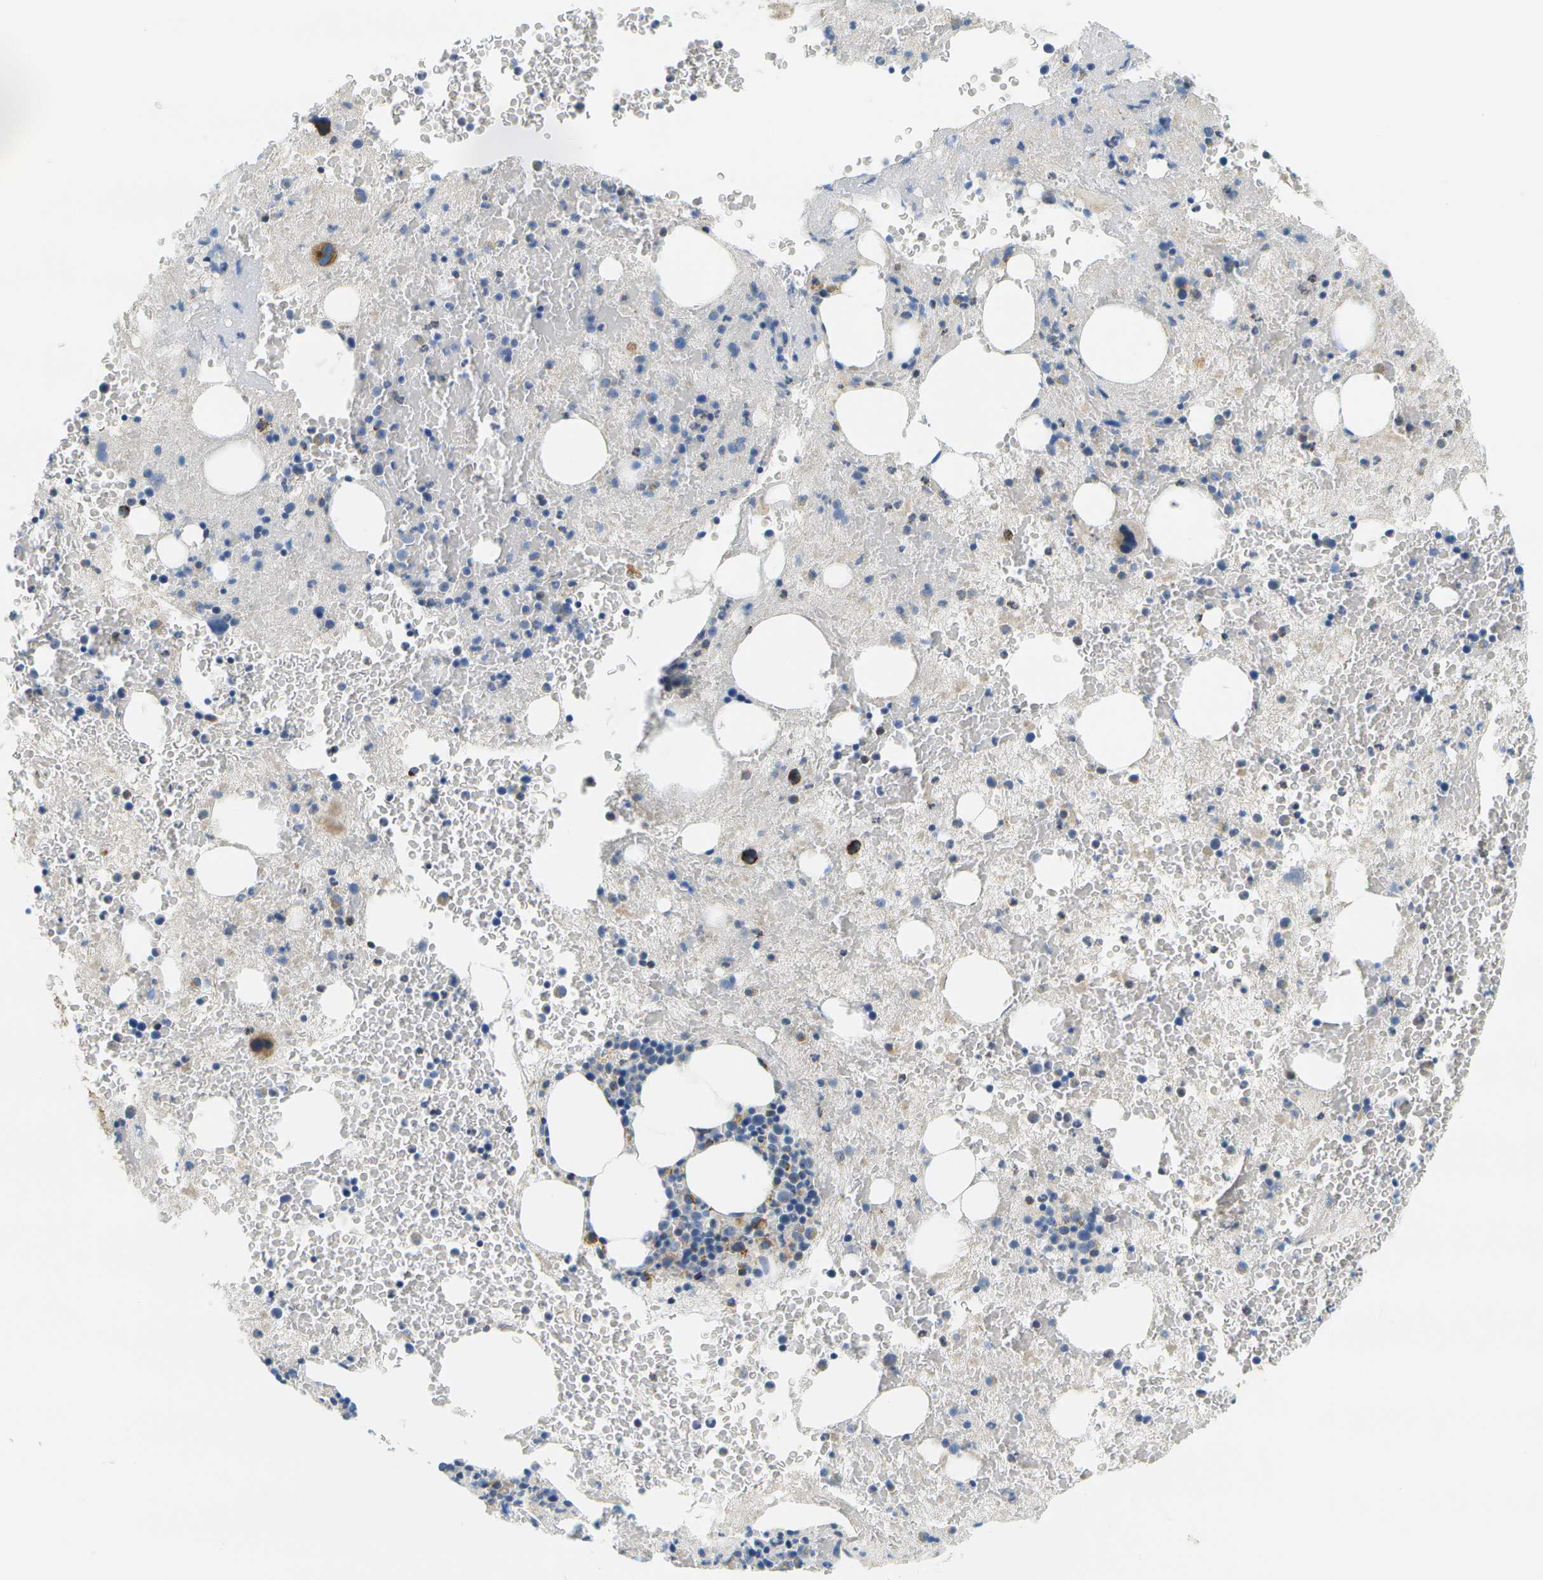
{"staining": {"intensity": "moderate", "quantity": "<25%", "location": "cytoplasmic/membranous"}, "tissue": "bone marrow", "cell_type": "Hematopoietic cells", "image_type": "normal", "snomed": [{"axis": "morphology", "description": "Normal tissue, NOS"}, {"axis": "morphology", "description": "Inflammation, NOS"}, {"axis": "topography", "description": "Bone marrow"}], "caption": "IHC micrograph of benign bone marrow: human bone marrow stained using IHC shows low levels of moderate protein expression localized specifically in the cytoplasmic/membranous of hematopoietic cells, appearing as a cytoplasmic/membranous brown color.", "gene": "HLCS", "patient": {"sex": "male", "age": 63}}